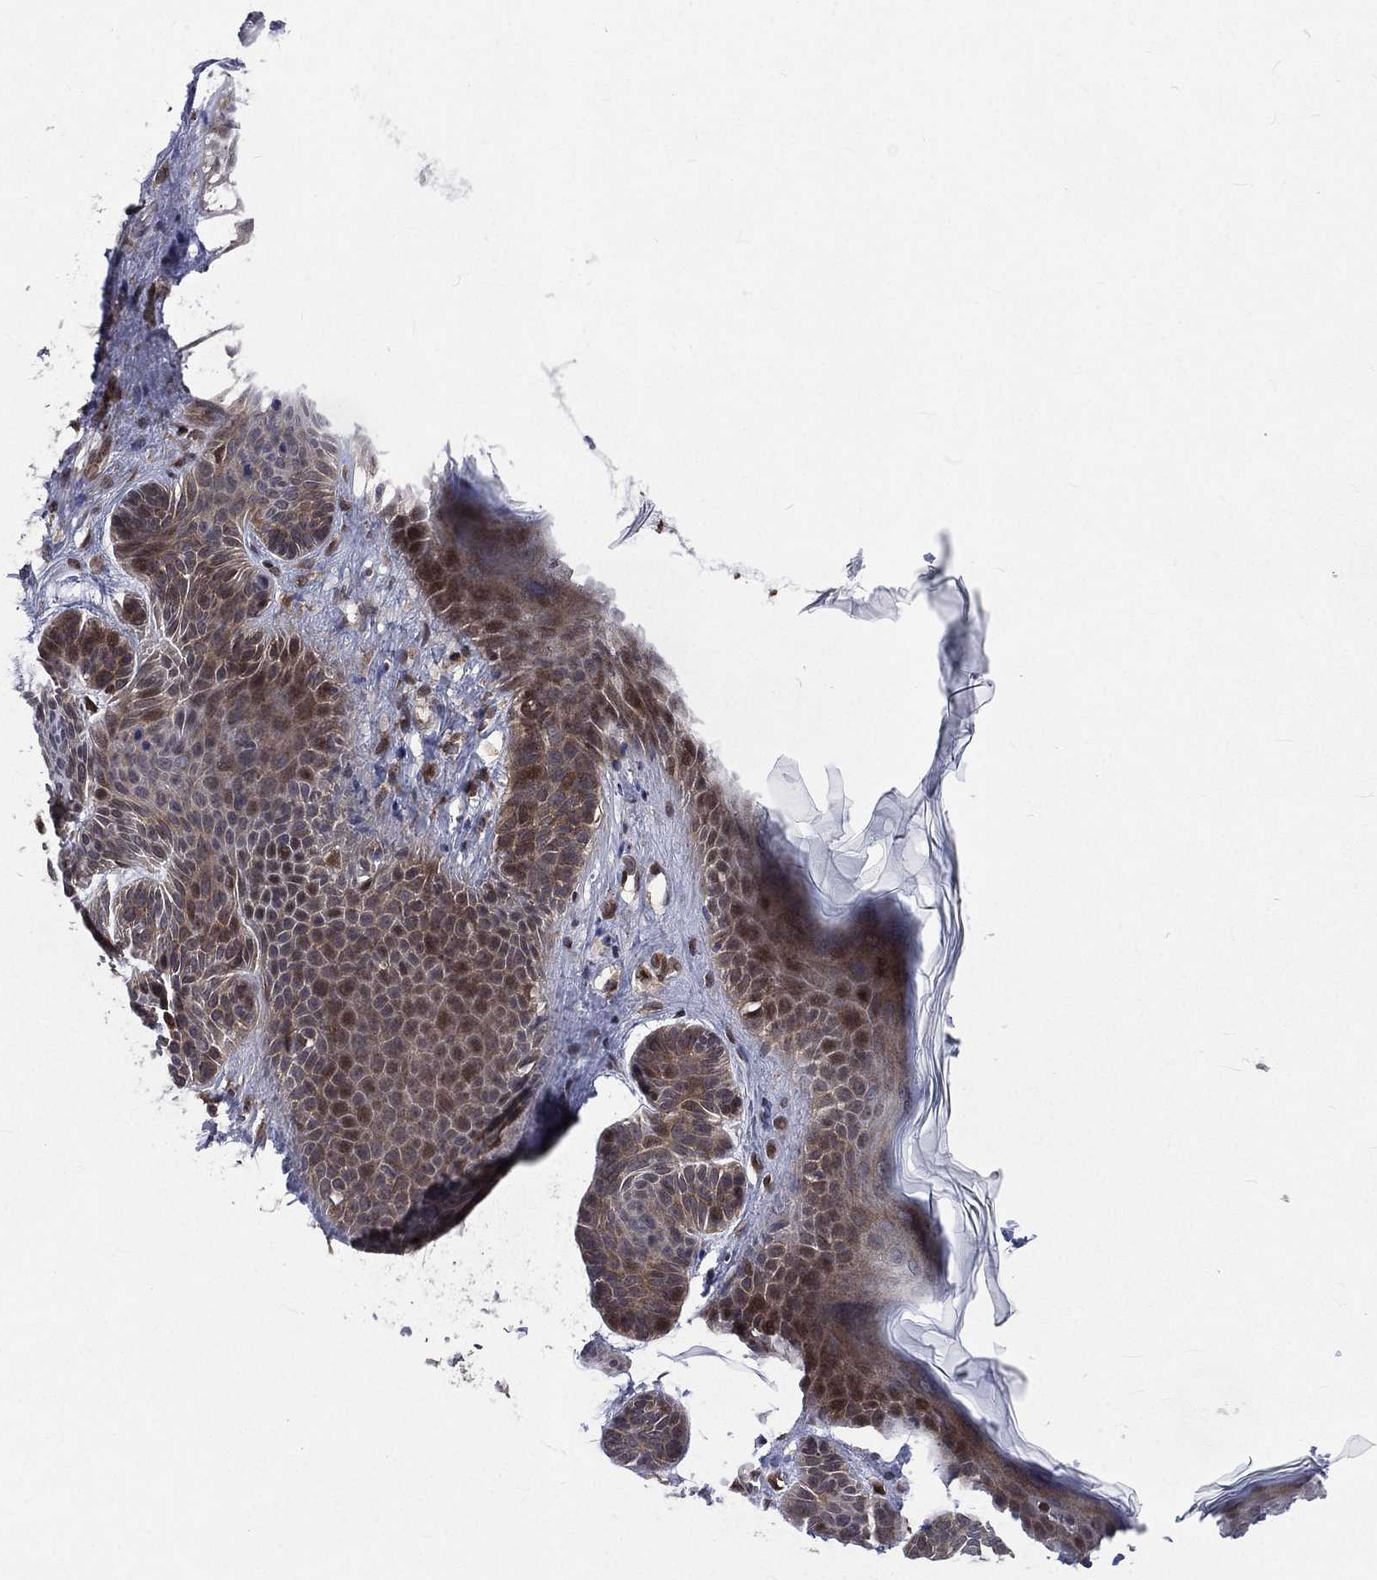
{"staining": {"intensity": "negative", "quantity": "none", "location": "none"}, "tissue": "skin cancer", "cell_type": "Tumor cells", "image_type": "cancer", "snomed": [{"axis": "morphology", "description": "Basal cell carcinoma"}, {"axis": "topography", "description": "Skin"}], "caption": "Micrograph shows no protein positivity in tumor cells of skin basal cell carcinoma tissue.", "gene": "ARL3", "patient": {"sex": "male", "age": 85}}